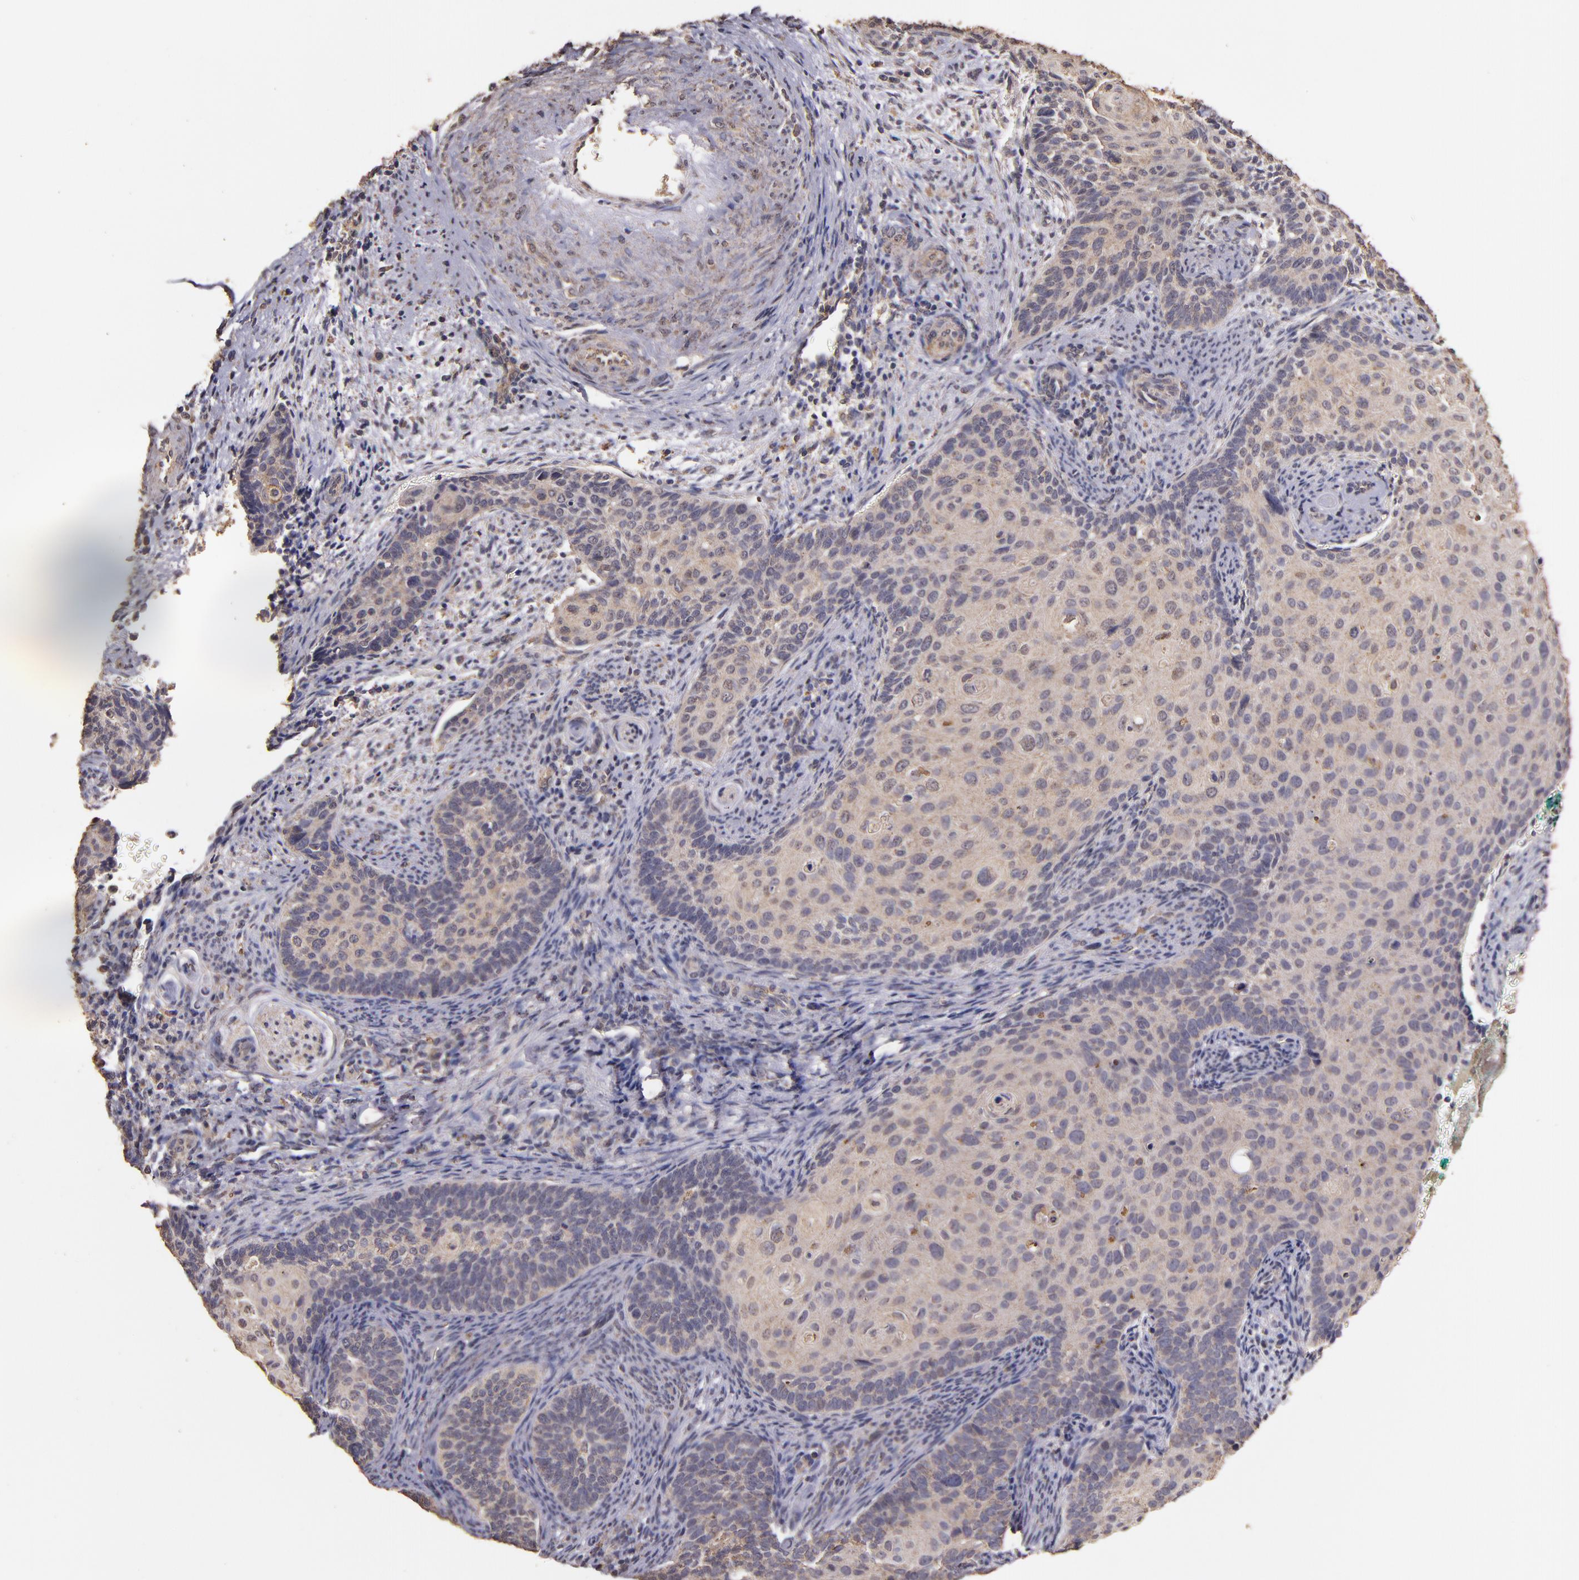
{"staining": {"intensity": "weak", "quantity": ">75%", "location": "cytoplasmic/membranous"}, "tissue": "cervical cancer", "cell_type": "Tumor cells", "image_type": "cancer", "snomed": [{"axis": "morphology", "description": "Squamous cell carcinoma, NOS"}, {"axis": "topography", "description": "Cervix"}], "caption": "A brown stain highlights weak cytoplasmic/membranous positivity of a protein in human cervical cancer (squamous cell carcinoma) tumor cells. Using DAB (brown) and hematoxylin (blue) stains, captured at high magnification using brightfield microscopy.", "gene": "HECTD1", "patient": {"sex": "female", "age": 33}}